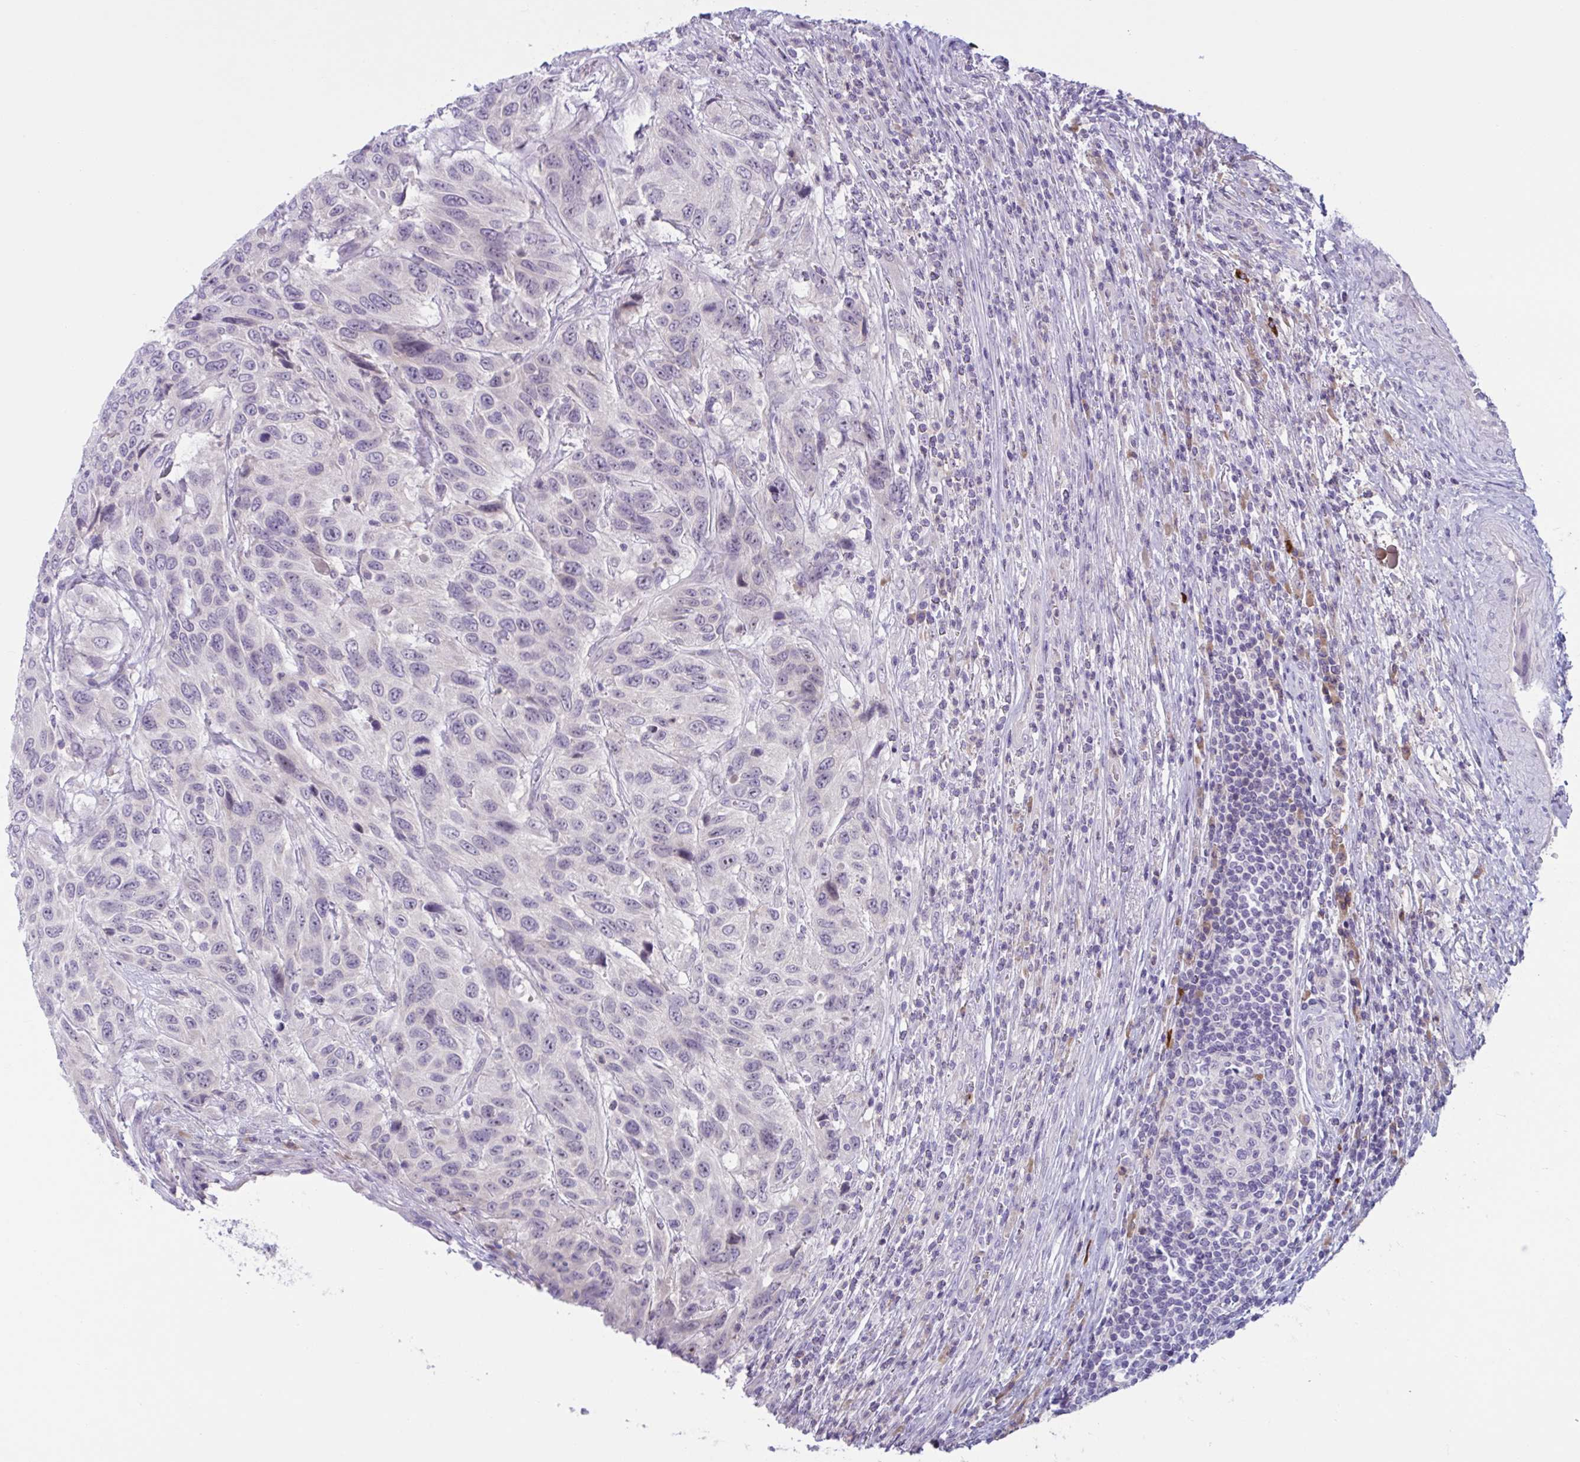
{"staining": {"intensity": "negative", "quantity": "none", "location": "none"}, "tissue": "urothelial cancer", "cell_type": "Tumor cells", "image_type": "cancer", "snomed": [{"axis": "morphology", "description": "Urothelial carcinoma, High grade"}, {"axis": "topography", "description": "Urinary bladder"}], "caption": "Protein analysis of urothelial carcinoma (high-grade) displays no significant expression in tumor cells. Brightfield microscopy of immunohistochemistry stained with DAB (3,3'-diaminobenzidine) (brown) and hematoxylin (blue), captured at high magnification.", "gene": "WNT9B", "patient": {"sex": "female", "age": 70}}